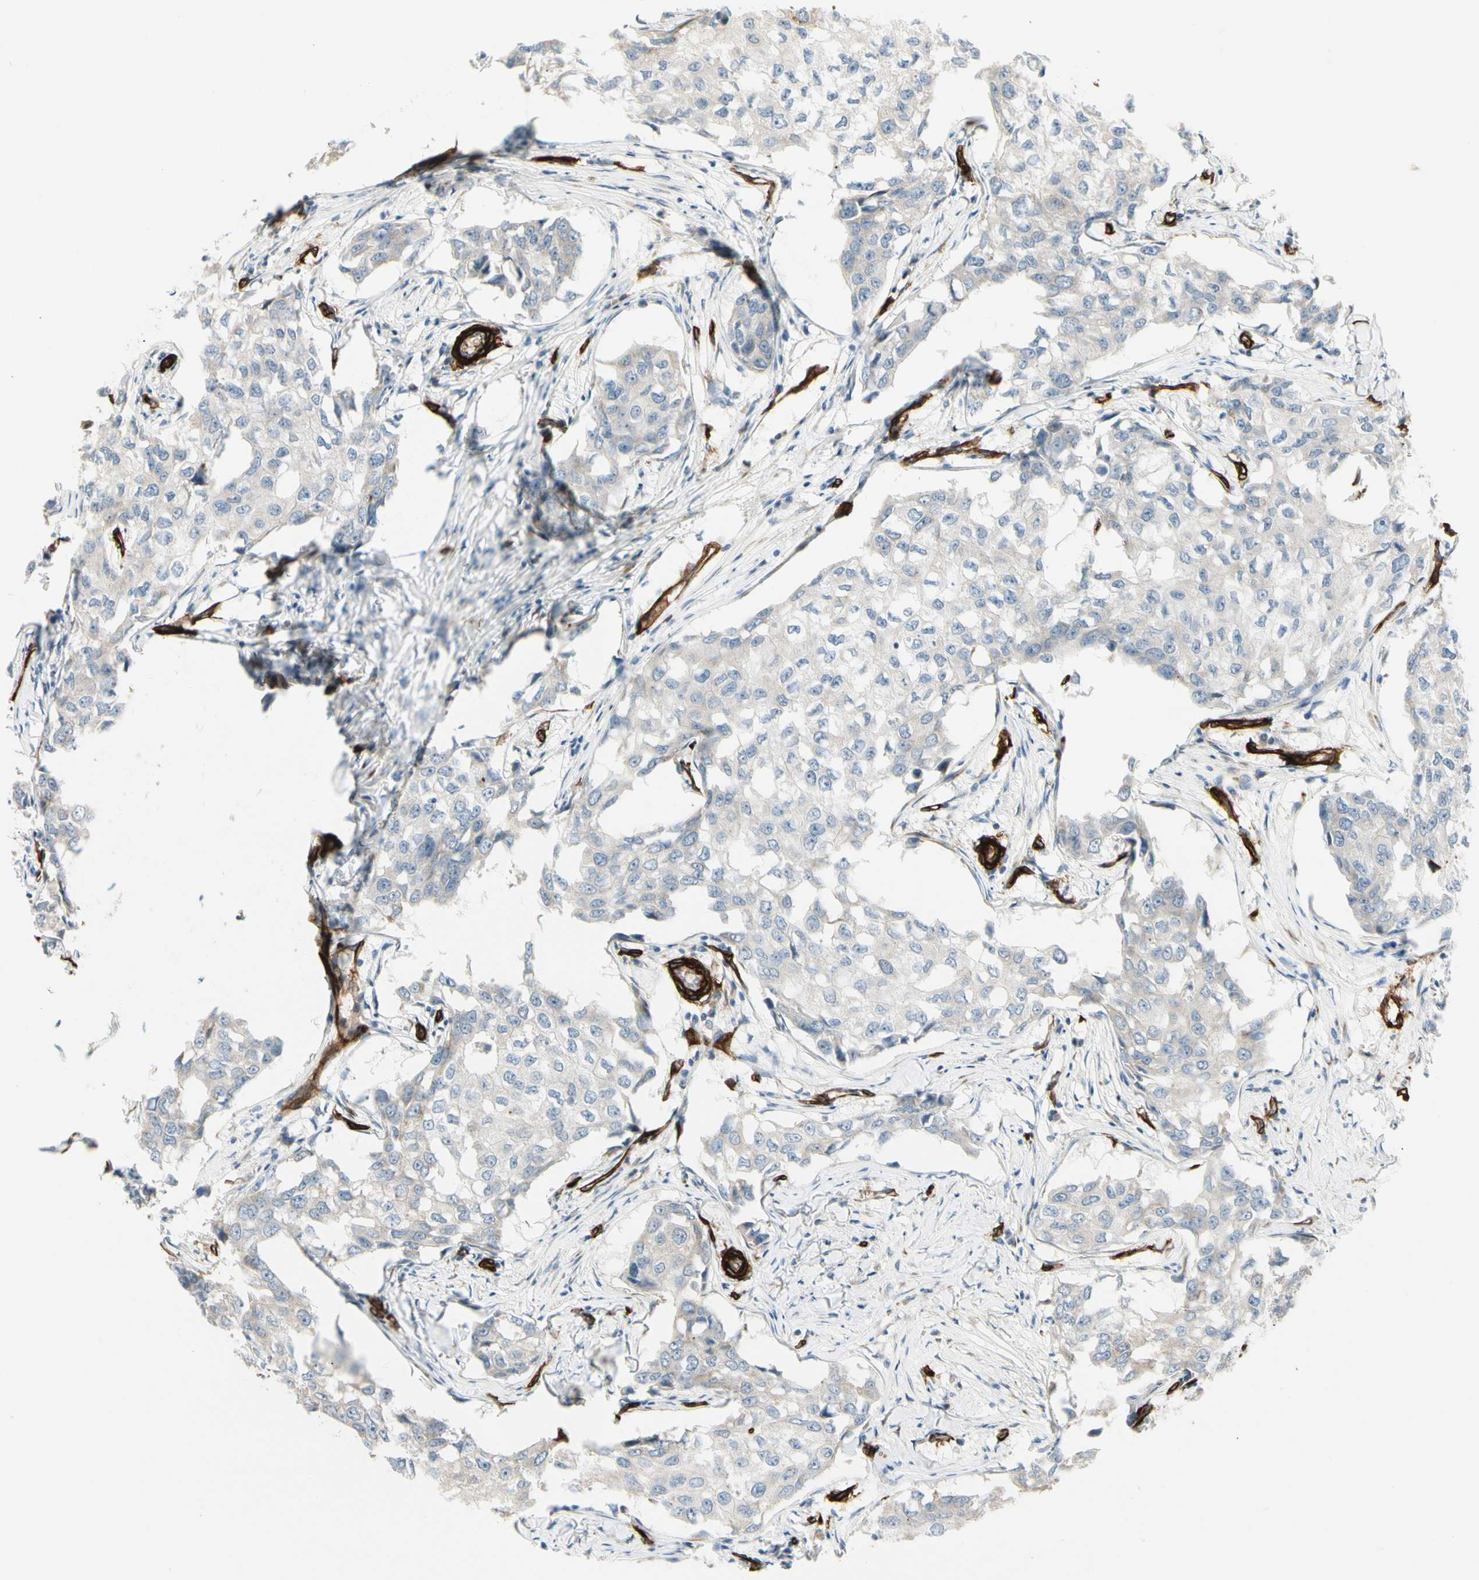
{"staining": {"intensity": "weak", "quantity": "<25%", "location": "cytoplasmic/membranous"}, "tissue": "breast cancer", "cell_type": "Tumor cells", "image_type": "cancer", "snomed": [{"axis": "morphology", "description": "Duct carcinoma"}, {"axis": "topography", "description": "Breast"}], "caption": "Immunohistochemistry (IHC) of breast cancer (intraductal carcinoma) displays no expression in tumor cells.", "gene": "MCAM", "patient": {"sex": "female", "age": 27}}